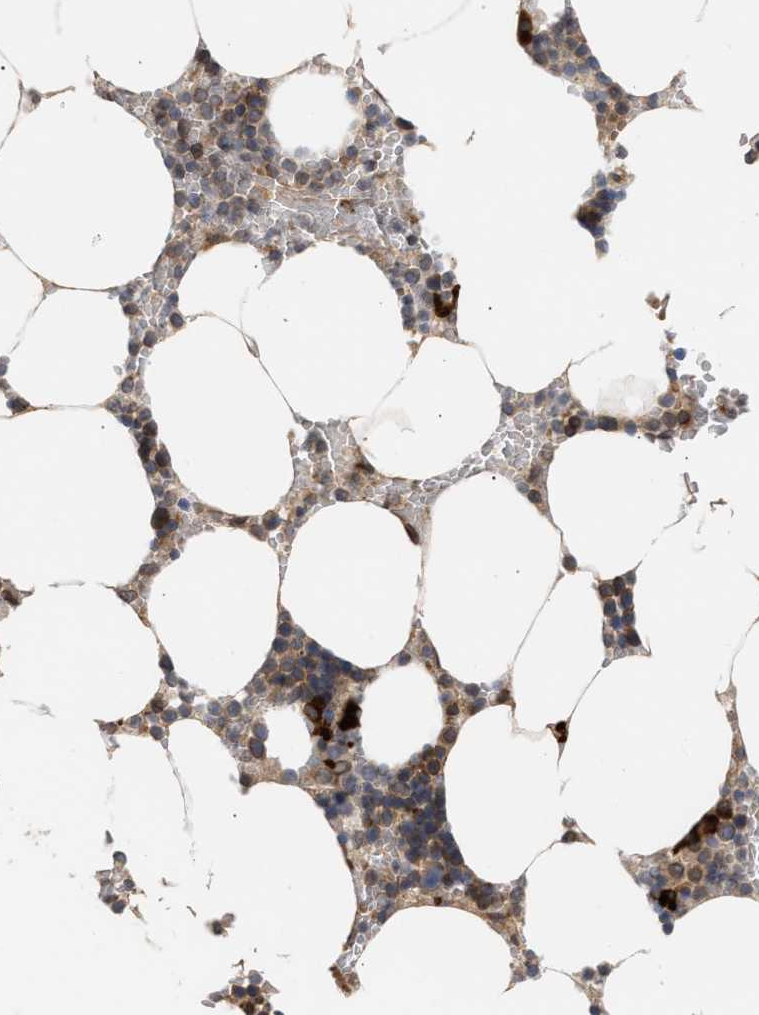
{"staining": {"intensity": "moderate", "quantity": ">75%", "location": "cytoplasmic/membranous"}, "tissue": "bone marrow", "cell_type": "Hematopoietic cells", "image_type": "normal", "snomed": [{"axis": "morphology", "description": "Normal tissue, NOS"}, {"axis": "topography", "description": "Bone marrow"}], "caption": "A micrograph showing moderate cytoplasmic/membranous expression in approximately >75% of hematopoietic cells in normal bone marrow, as visualized by brown immunohistochemical staining.", "gene": "NUP62", "patient": {"sex": "male", "age": 70}}